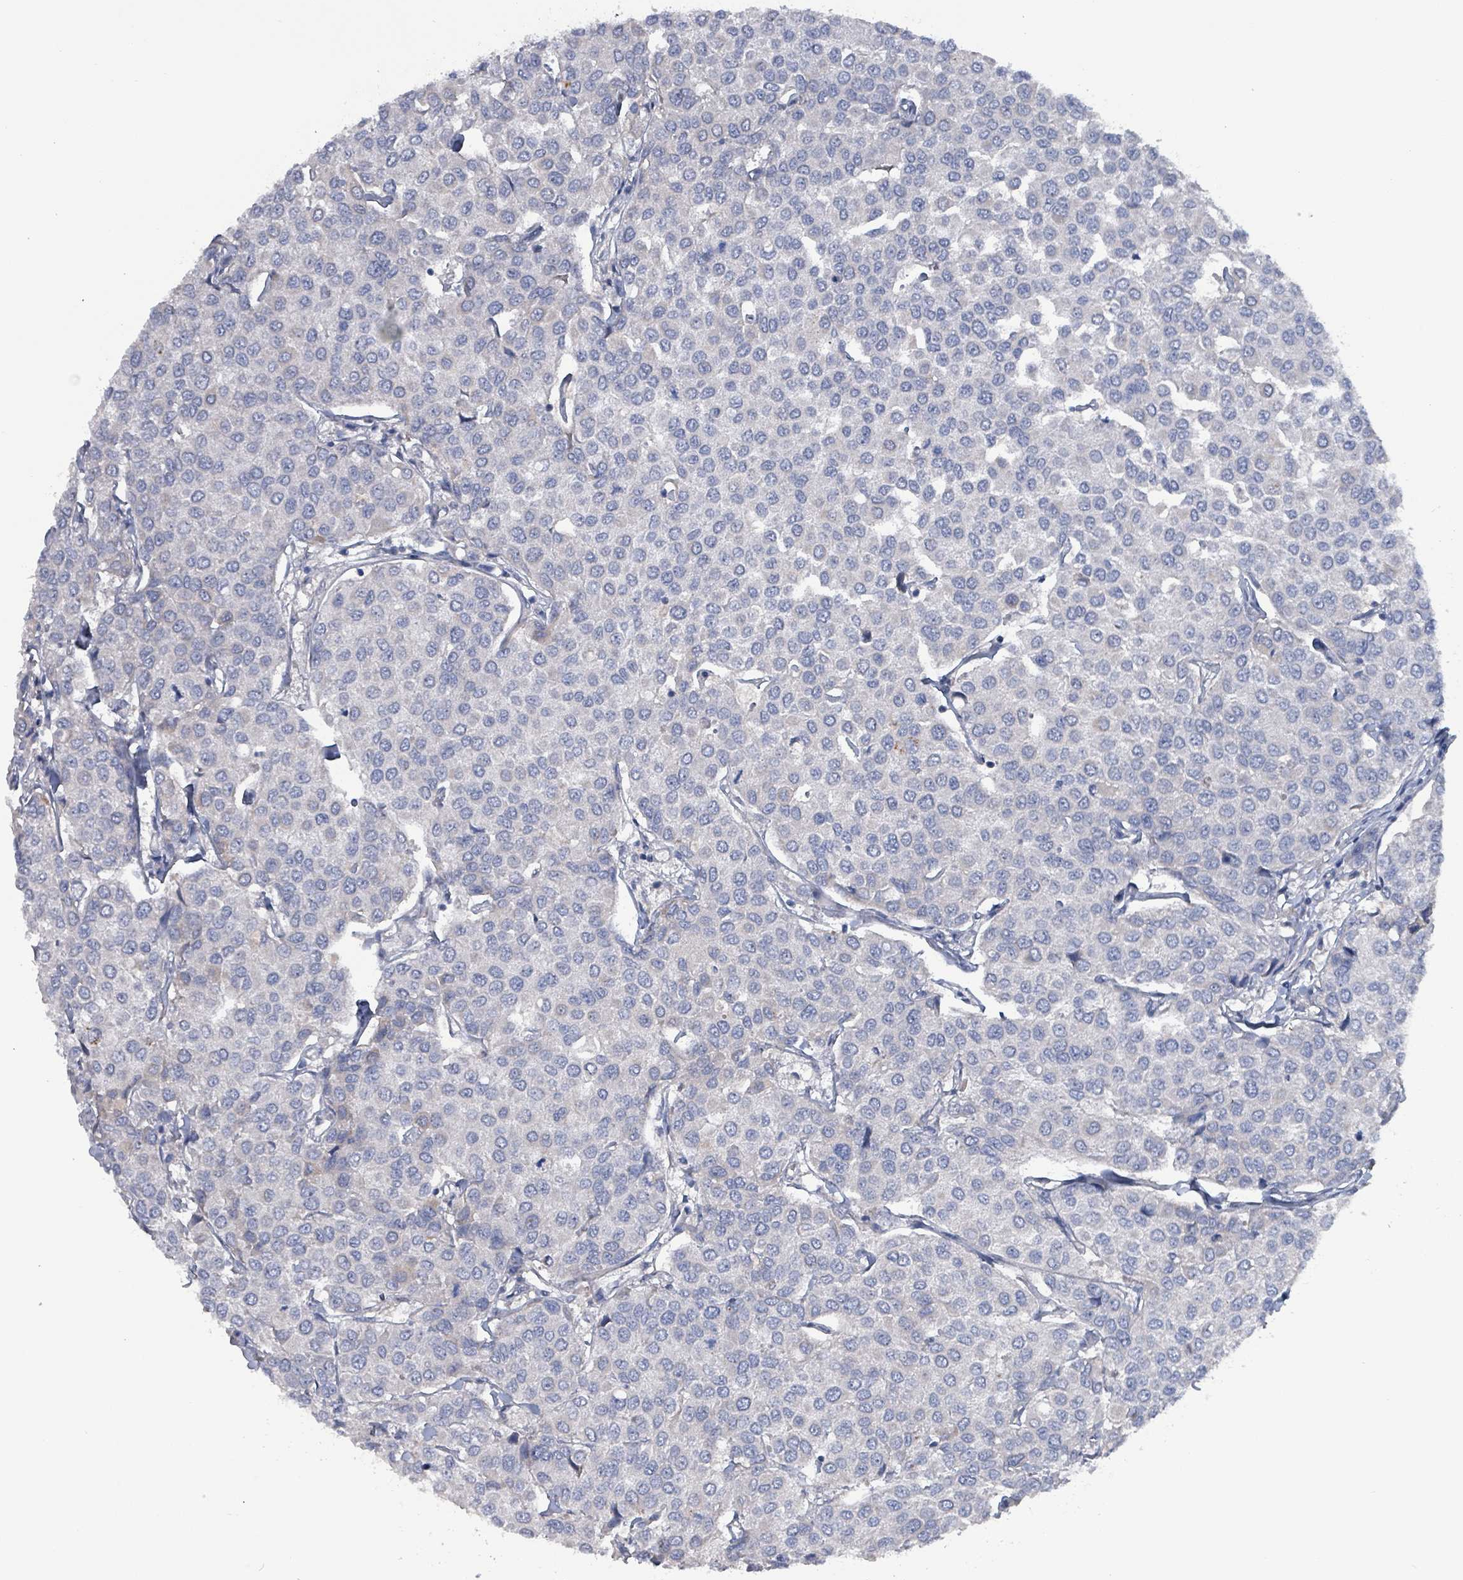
{"staining": {"intensity": "negative", "quantity": "none", "location": "none"}, "tissue": "breast cancer", "cell_type": "Tumor cells", "image_type": "cancer", "snomed": [{"axis": "morphology", "description": "Duct carcinoma"}, {"axis": "topography", "description": "Breast"}], "caption": "A histopathology image of breast invasive ductal carcinoma stained for a protein reveals no brown staining in tumor cells. (DAB (3,3'-diaminobenzidine) immunohistochemistry, high magnification).", "gene": "TAAR5", "patient": {"sex": "female", "age": 55}}